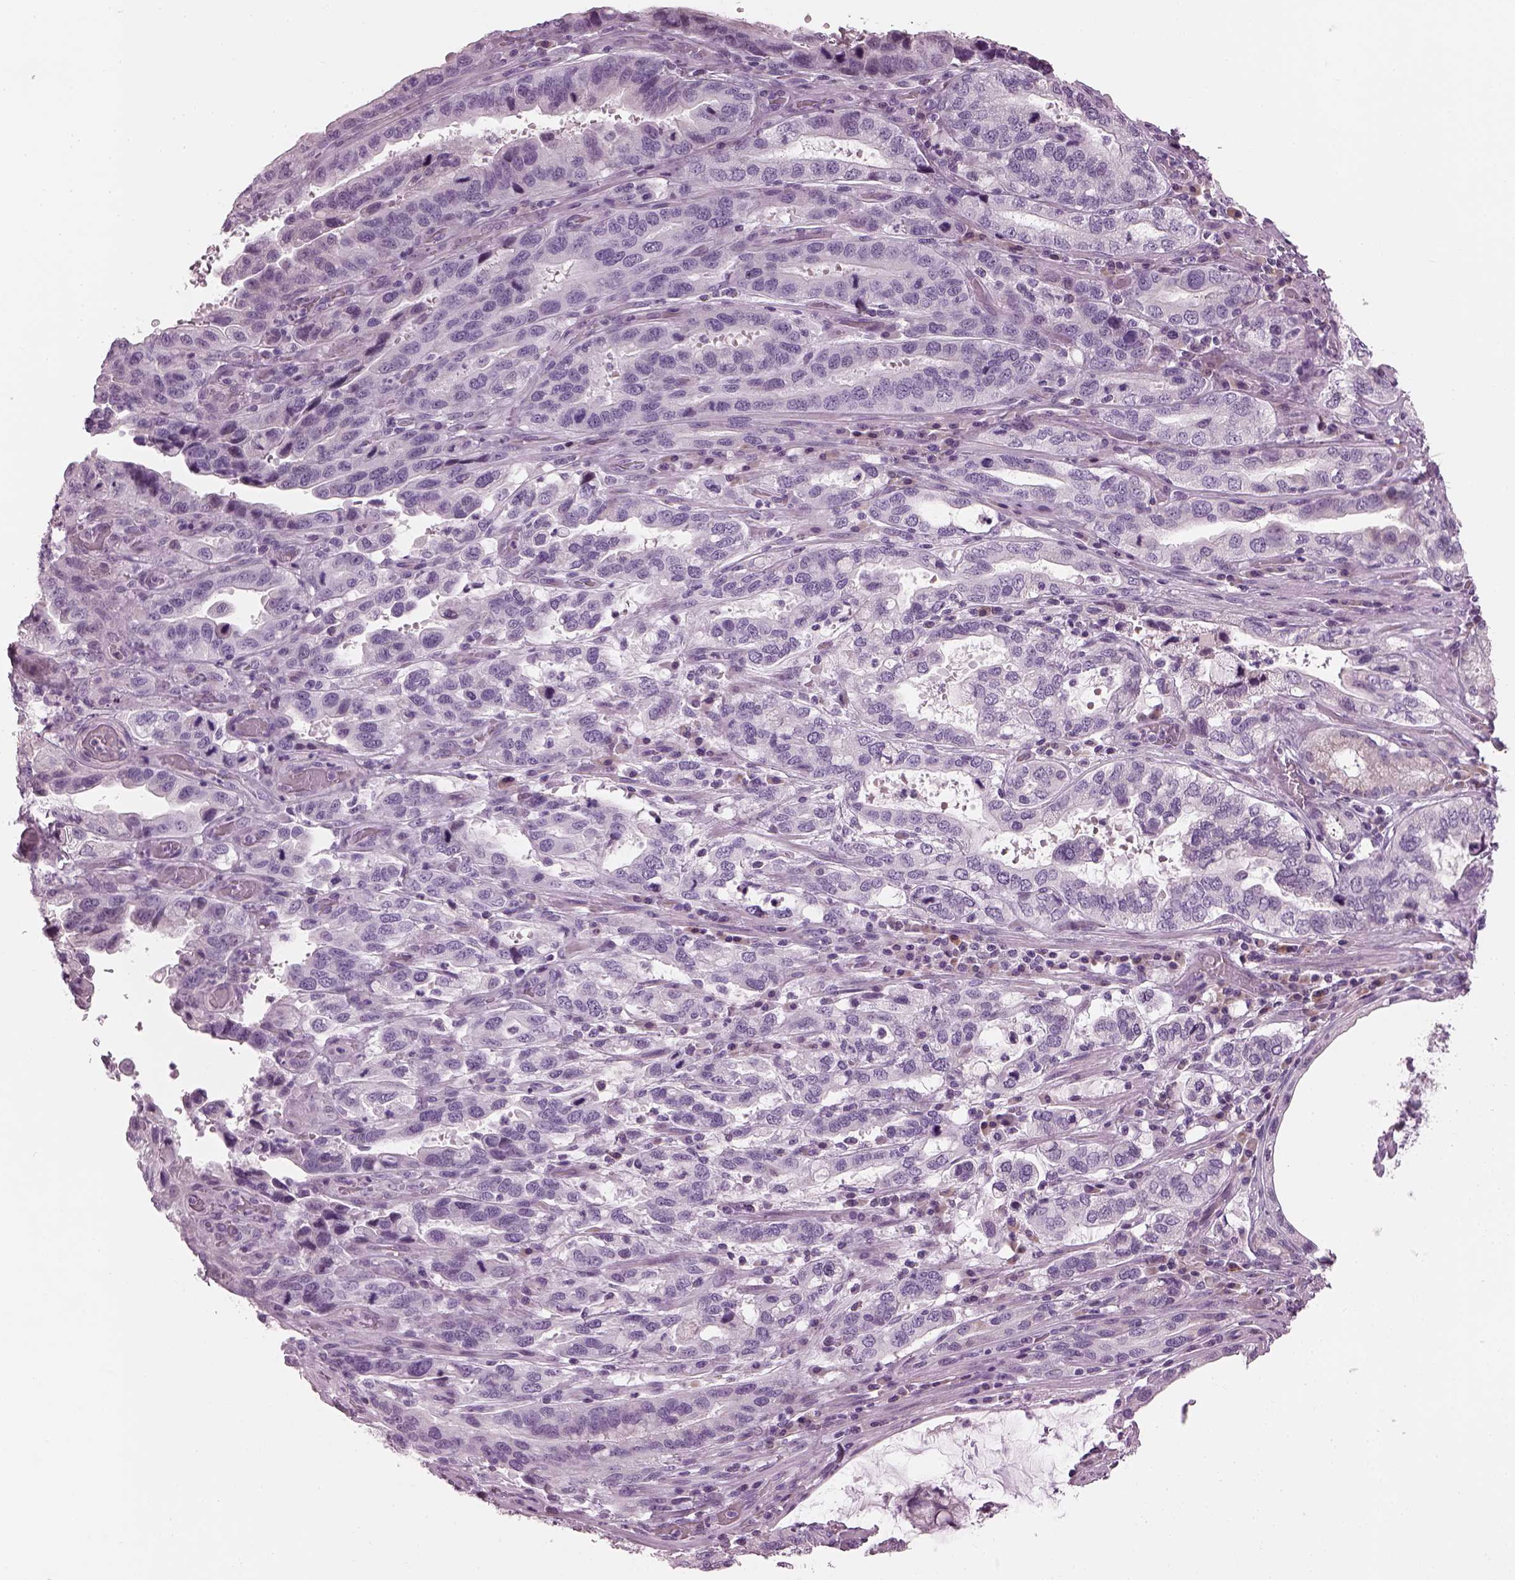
{"staining": {"intensity": "negative", "quantity": "none", "location": "none"}, "tissue": "stomach cancer", "cell_type": "Tumor cells", "image_type": "cancer", "snomed": [{"axis": "morphology", "description": "Adenocarcinoma, NOS"}, {"axis": "topography", "description": "Stomach, lower"}], "caption": "Stomach adenocarcinoma stained for a protein using immunohistochemistry (IHC) reveals no positivity tumor cells.", "gene": "HYDIN", "patient": {"sex": "female", "age": 76}}